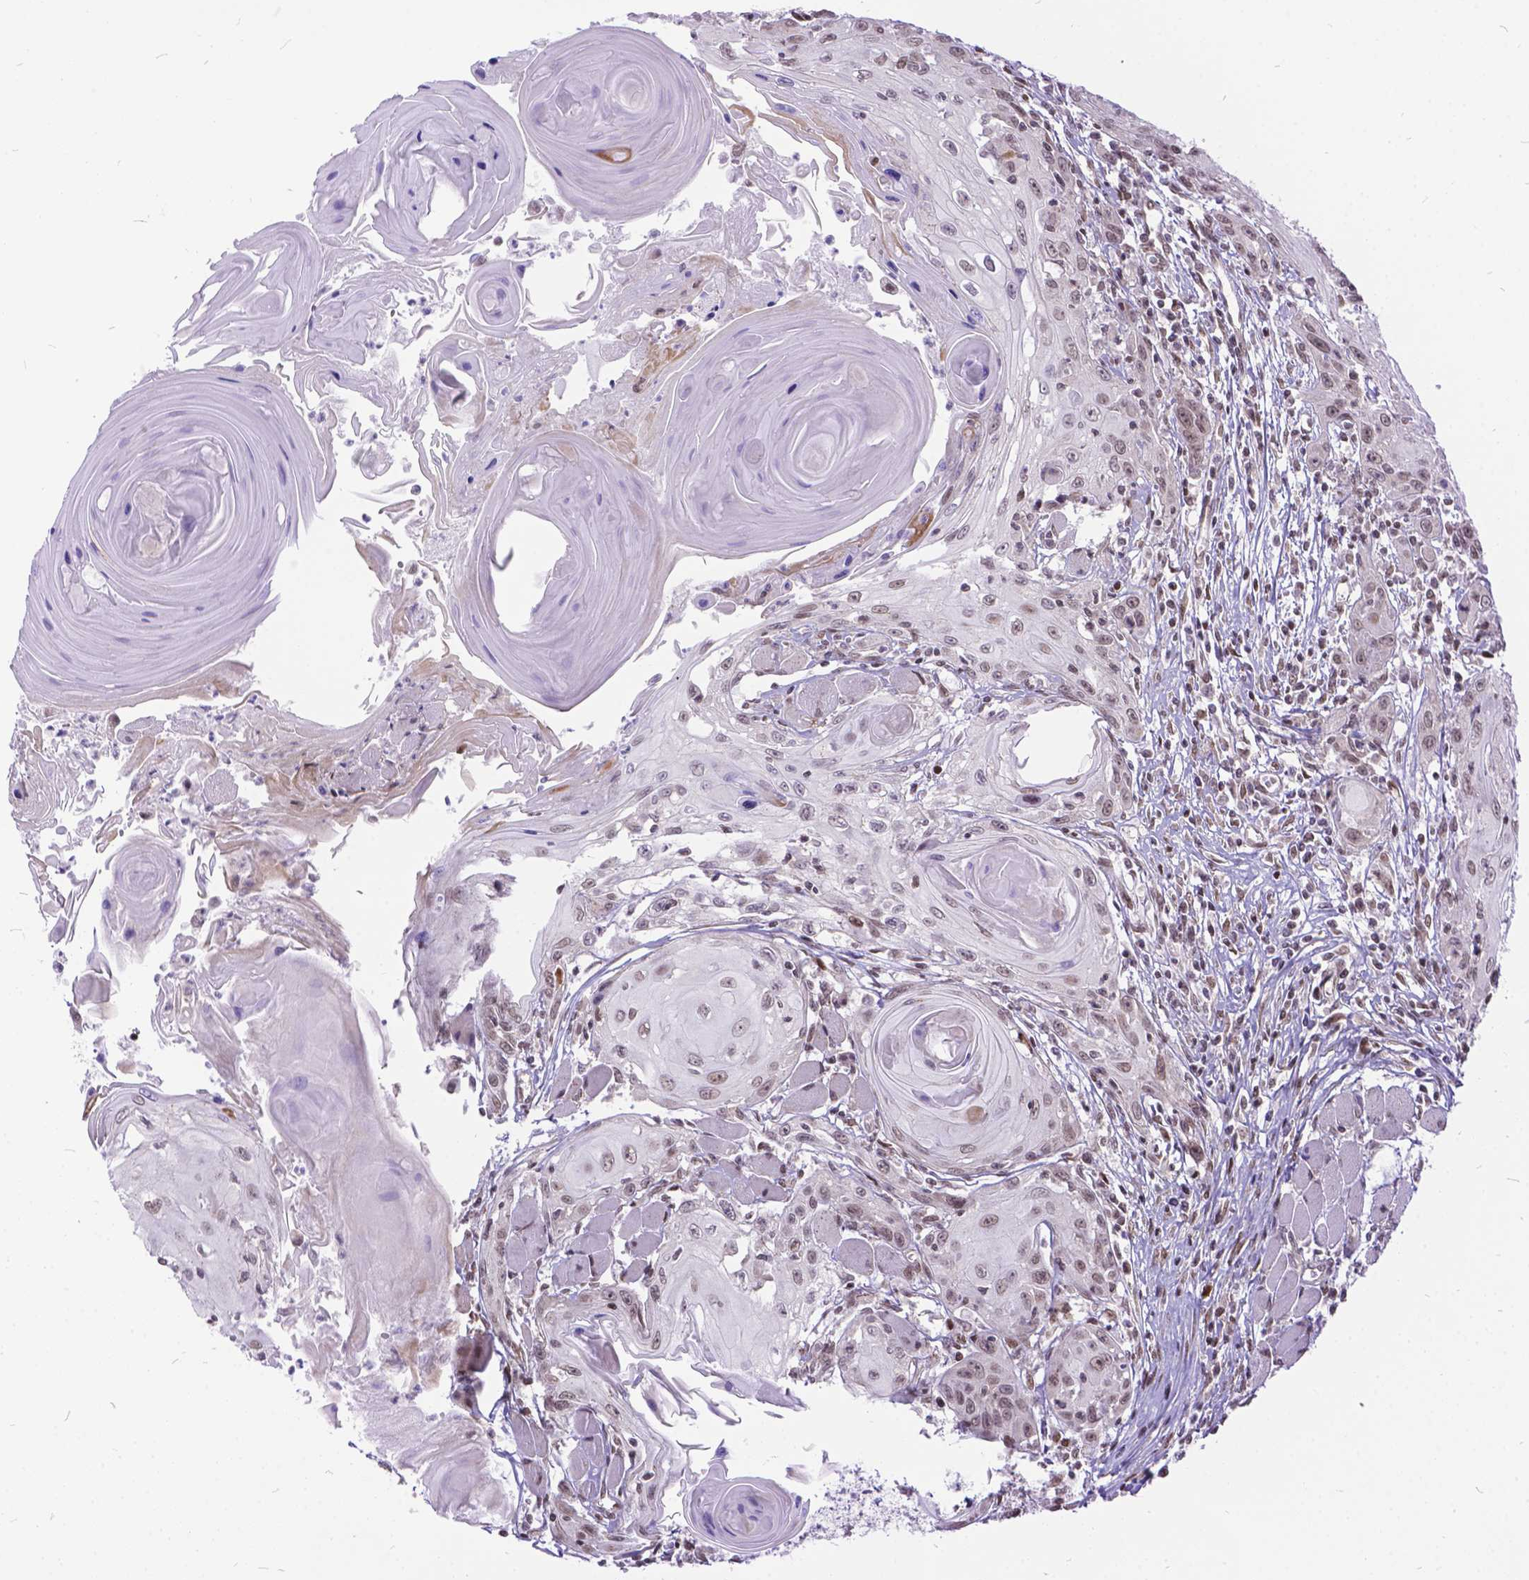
{"staining": {"intensity": "weak", "quantity": "25%-75%", "location": "nuclear"}, "tissue": "head and neck cancer", "cell_type": "Tumor cells", "image_type": "cancer", "snomed": [{"axis": "morphology", "description": "Squamous cell carcinoma, NOS"}, {"axis": "topography", "description": "Head-Neck"}], "caption": "This photomicrograph reveals immunohistochemistry (IHC) staining of head and neck squamous cell carcinoma, with low weak nuclear expression in about 25%-75% of tumor cells.", "gene": "FAM124B", "patient": {"sex": "female", "age": 80}}